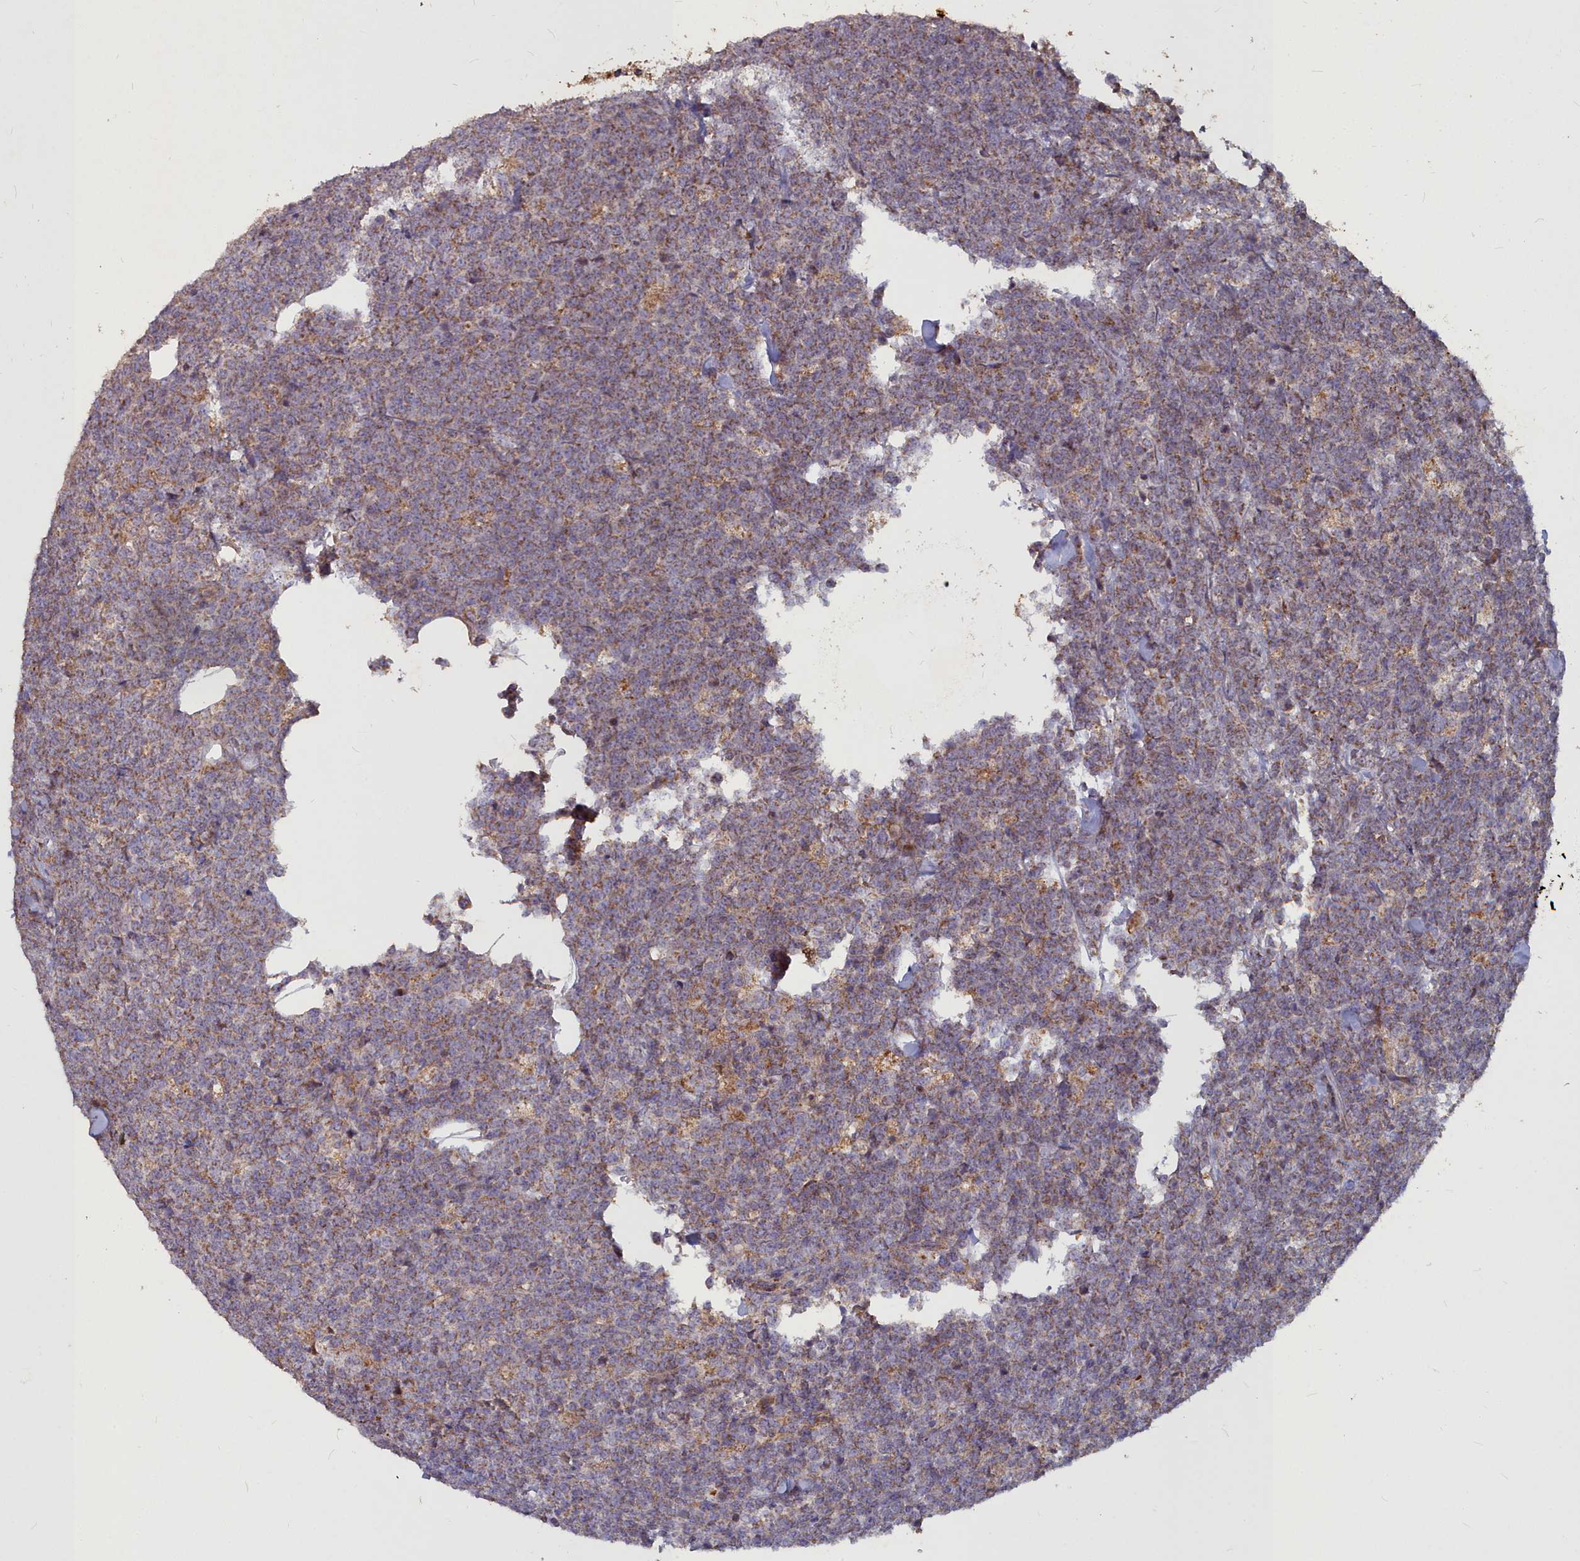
{"staining": {"intensity": "moderate", "quantity": ">75%", "location": "cytoplasmic/membranous"}, "tissue": "lymphoma", "cell_type": "Tumor cells", "image_type": "cancer", "snomed": [{"axis": "morphology", "description": "Malignant lymphoma, non-Hodgkin's type, High grade"}, {"axis": "topography", "description": "Small intestine"}], "caption": "This histopathology image demonstrates IHC staining of human high-grade malignant lymphoma, non-Hodgkin's type, with medium moderate cytoplasmic/membranous positivity in approximately >75% of tumor cells.", "gene": "COX11", "patient": {"sex": "male", "age": 8}}